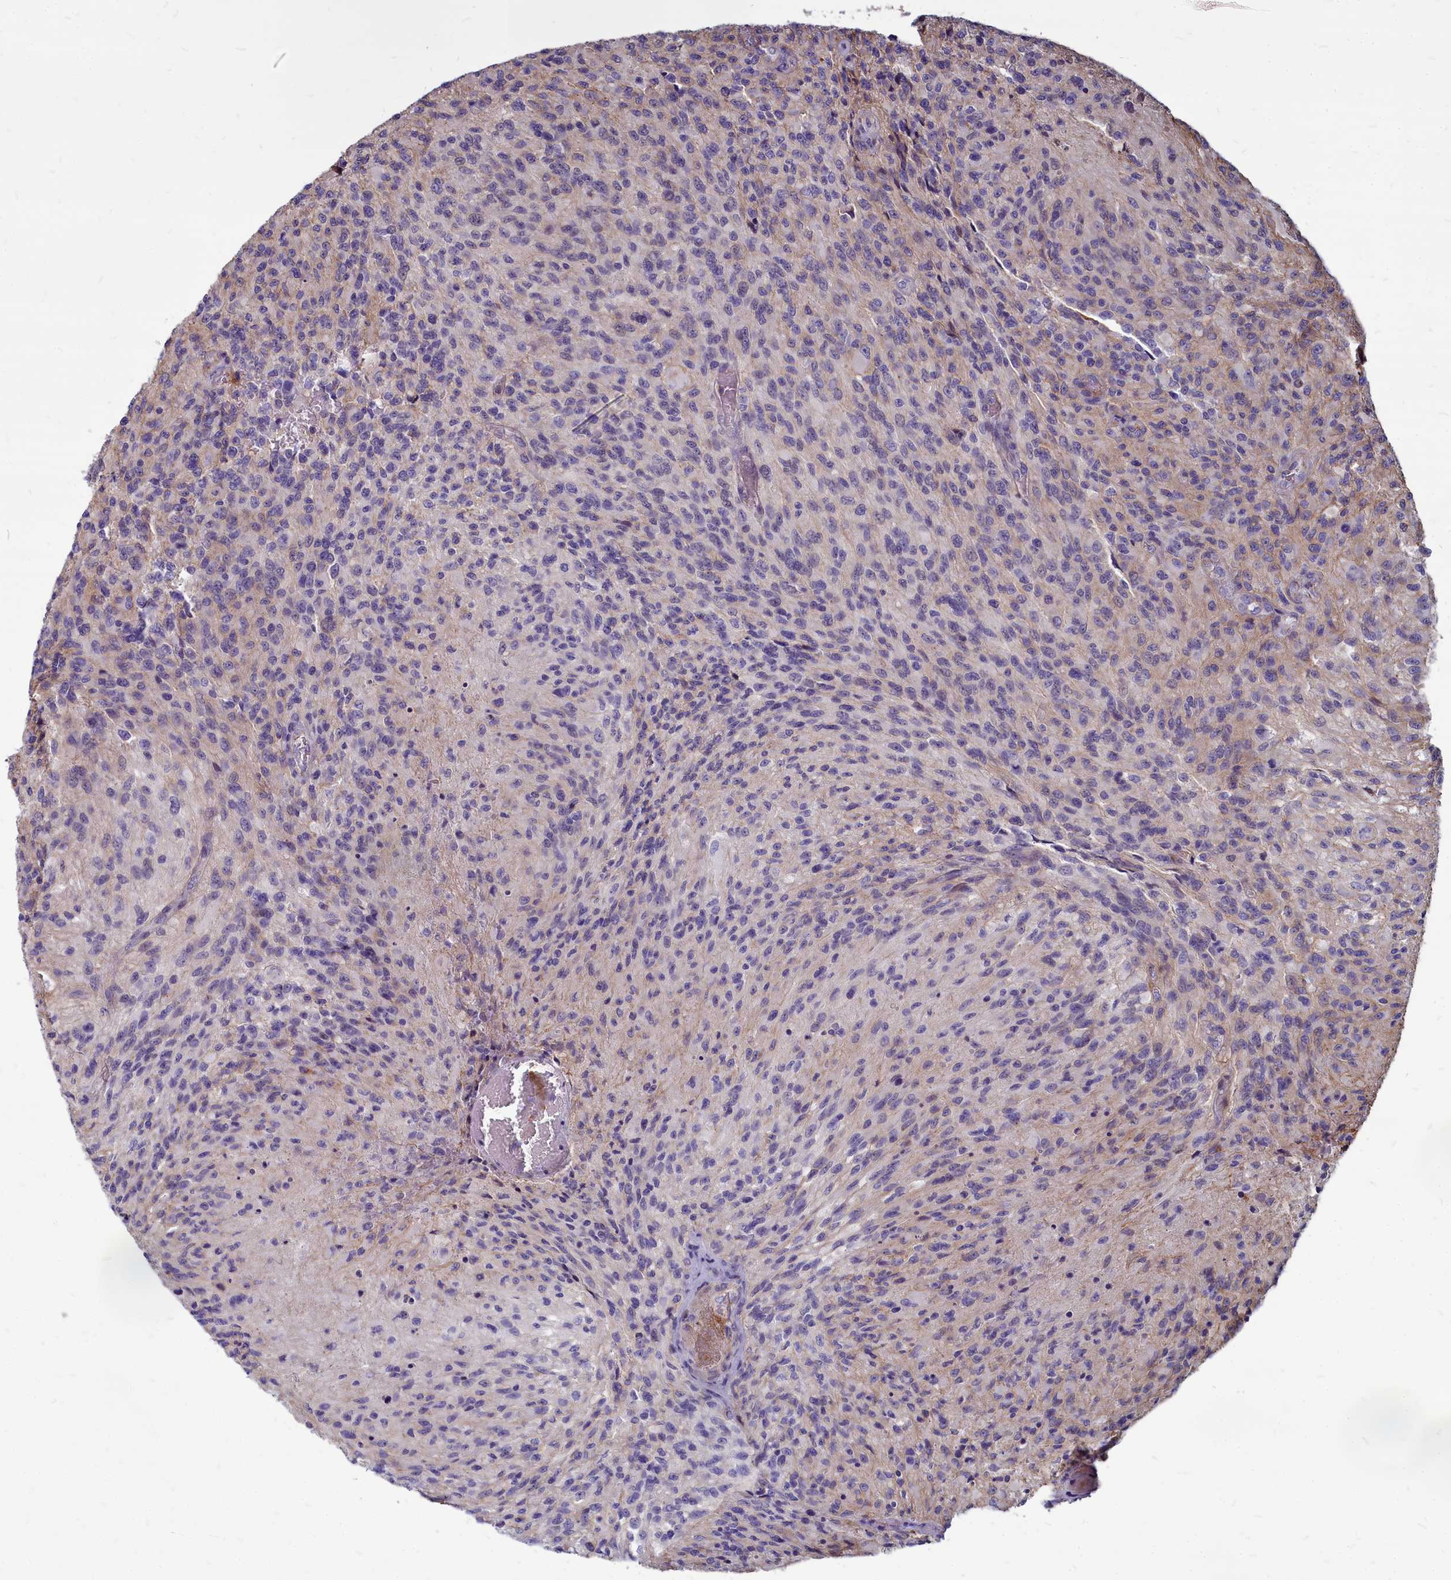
{"staining": {"intensity": "negative", "quantity": "none", "location": "none"}, "tissue": "glioma", "cell_type": "Tumor cells", "image_type": "cancer", "snomed": [{"axis": "morphology", "description": "Normal tissue, NOS"}, {"axis": "morphology", "description": "Glioma, malignant, High grade"}, {"axis": "topography", "description": "Cerebral cortex"}], "caption": "The histopathology image displays no significant staining in tumor cells of glioma.", "gene": "TTC5", "patient": {"sex": "male", "age": 56}}